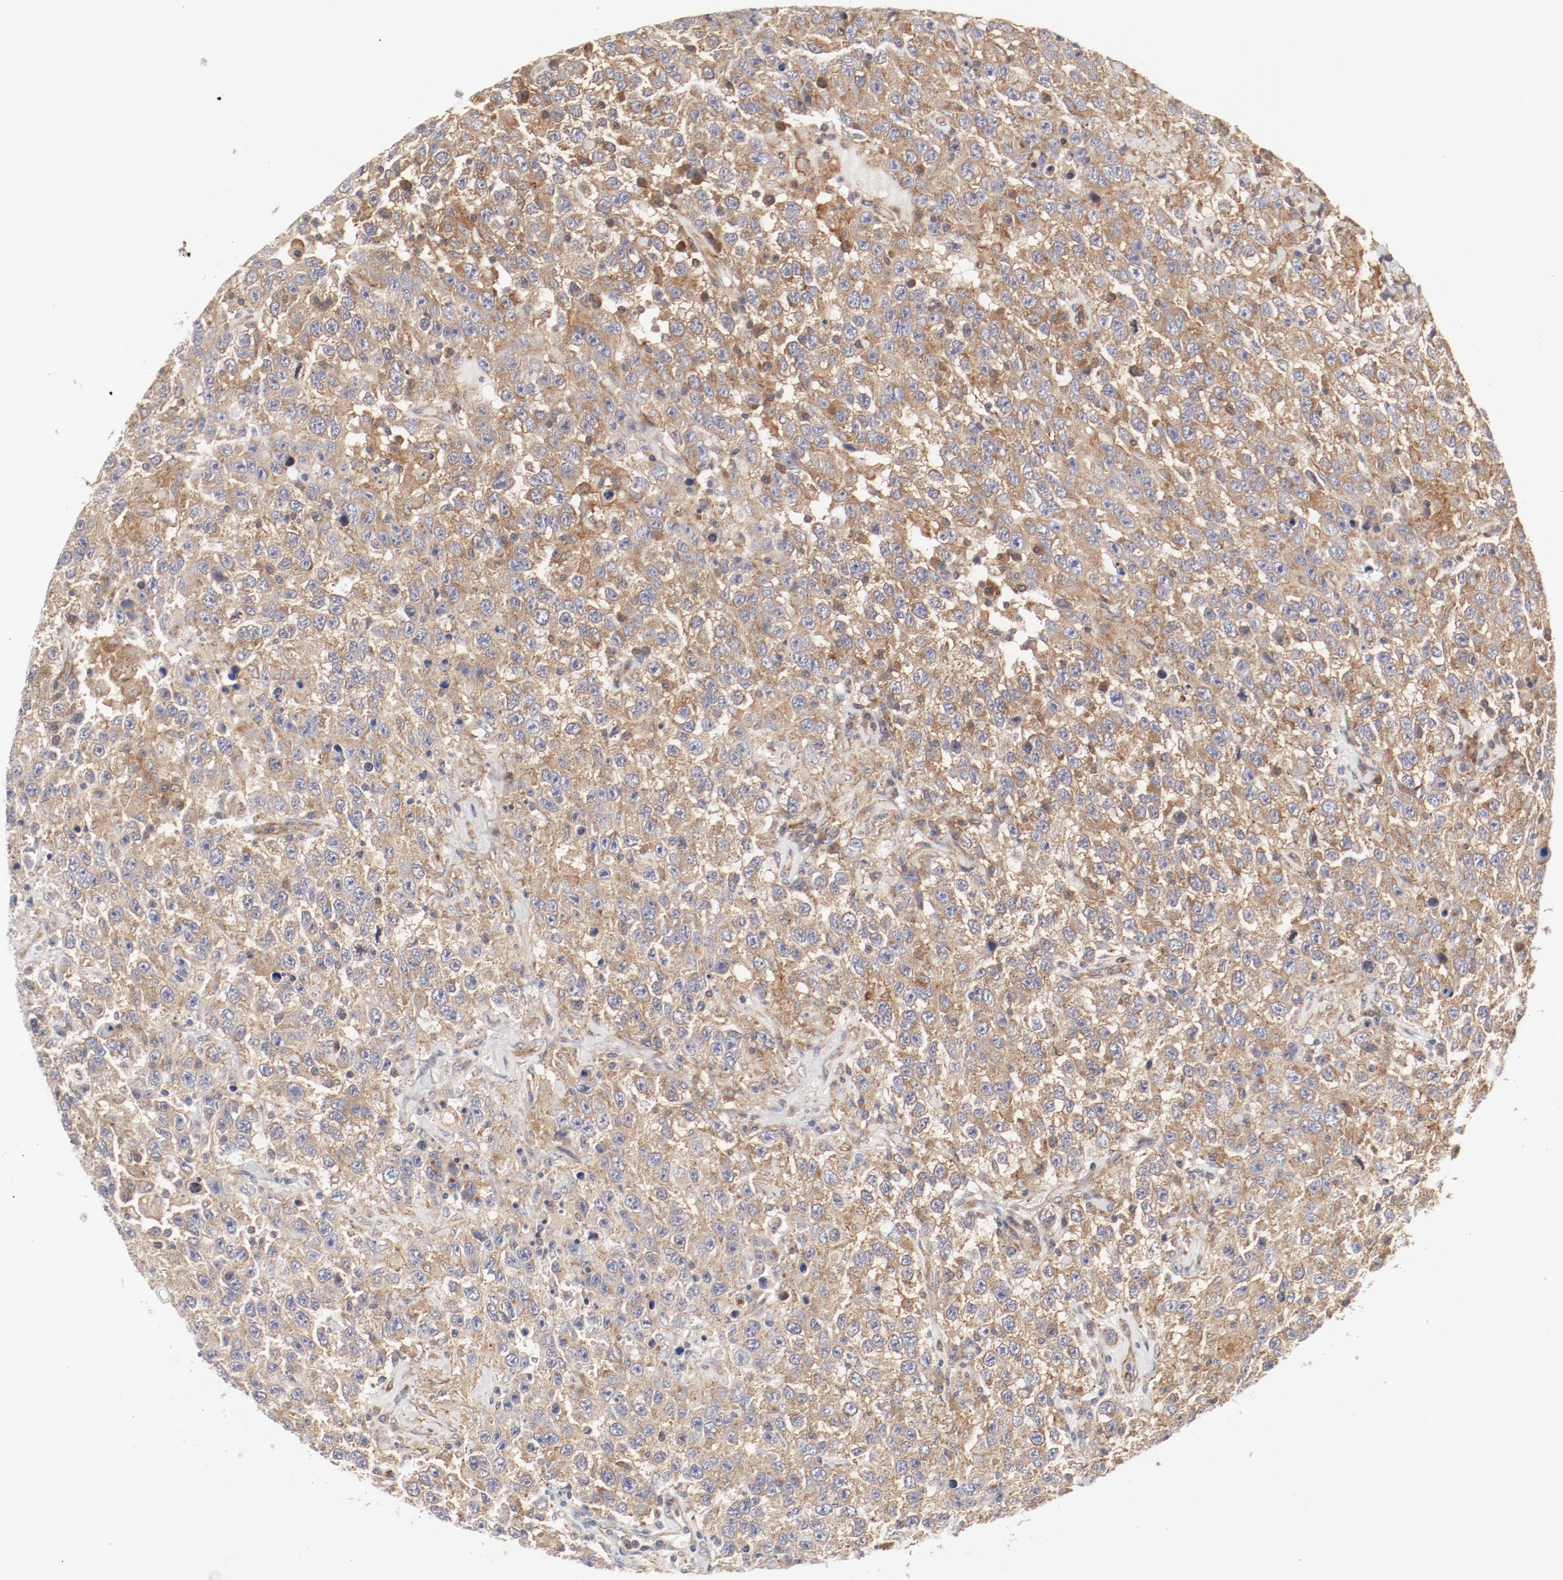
{"staining": {"intensity": "moderate", "quantity": ">75%", "location": "cytoplasmic/membranous"}, "tissue": "testis cancer", "cell_type": "Tumor cells", "image_type": "cancer", "snomed": [{"axis": "morphology", "description": "Seminoma, NOS"}, {"axis": "topography", "description": "Testis"}], "caption": "Immunohistochemistry (IHC) of testis cancer shows medium levels of moderate cytoplasmic/membranous staining in approximately >75% of tumor cells.", "gene": "AP2A1", "patient": {"sex": "male", "age": 41}}